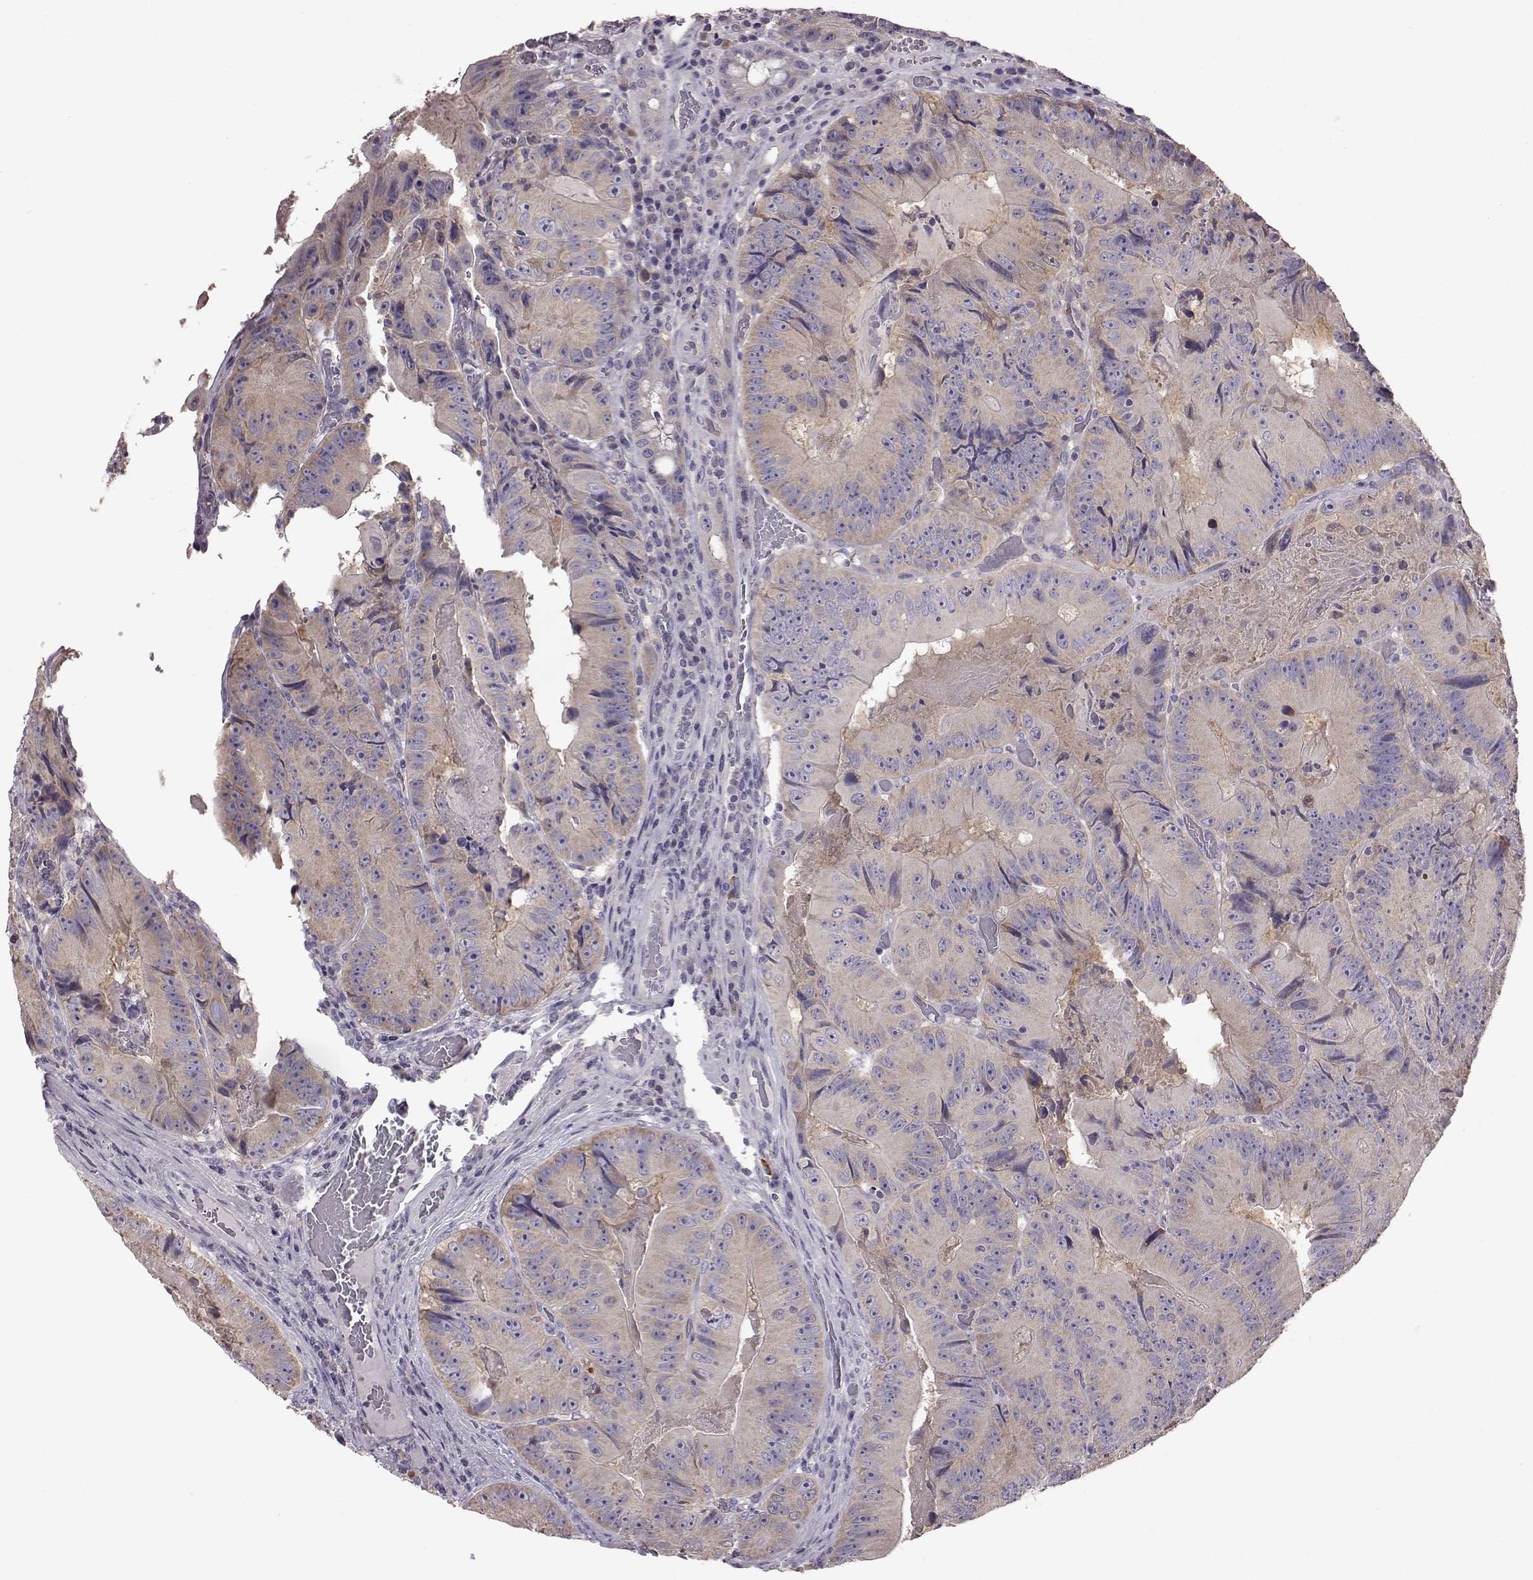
{"staining": {"intensity": "weak", "quantity": "<25%", "location": "cytoplasmic/membranous"}, "tissue": "colorectal cancer", "cell_type": "Tumor cells", "image_type": "cancer", "snomed": [{"axis": "morphology", "description": "Adenocarcinoma, NOS"}, {"axis": "topography", "description": "Colon"}], "caption": "This is a image of immunohistochemistry (IHC) staining of colorectal cancer (adenocarcinoma), which shows no staining in tumor cells.", "gene": "ADGRG2", "patient": {"sex": "female", "age": 86}}